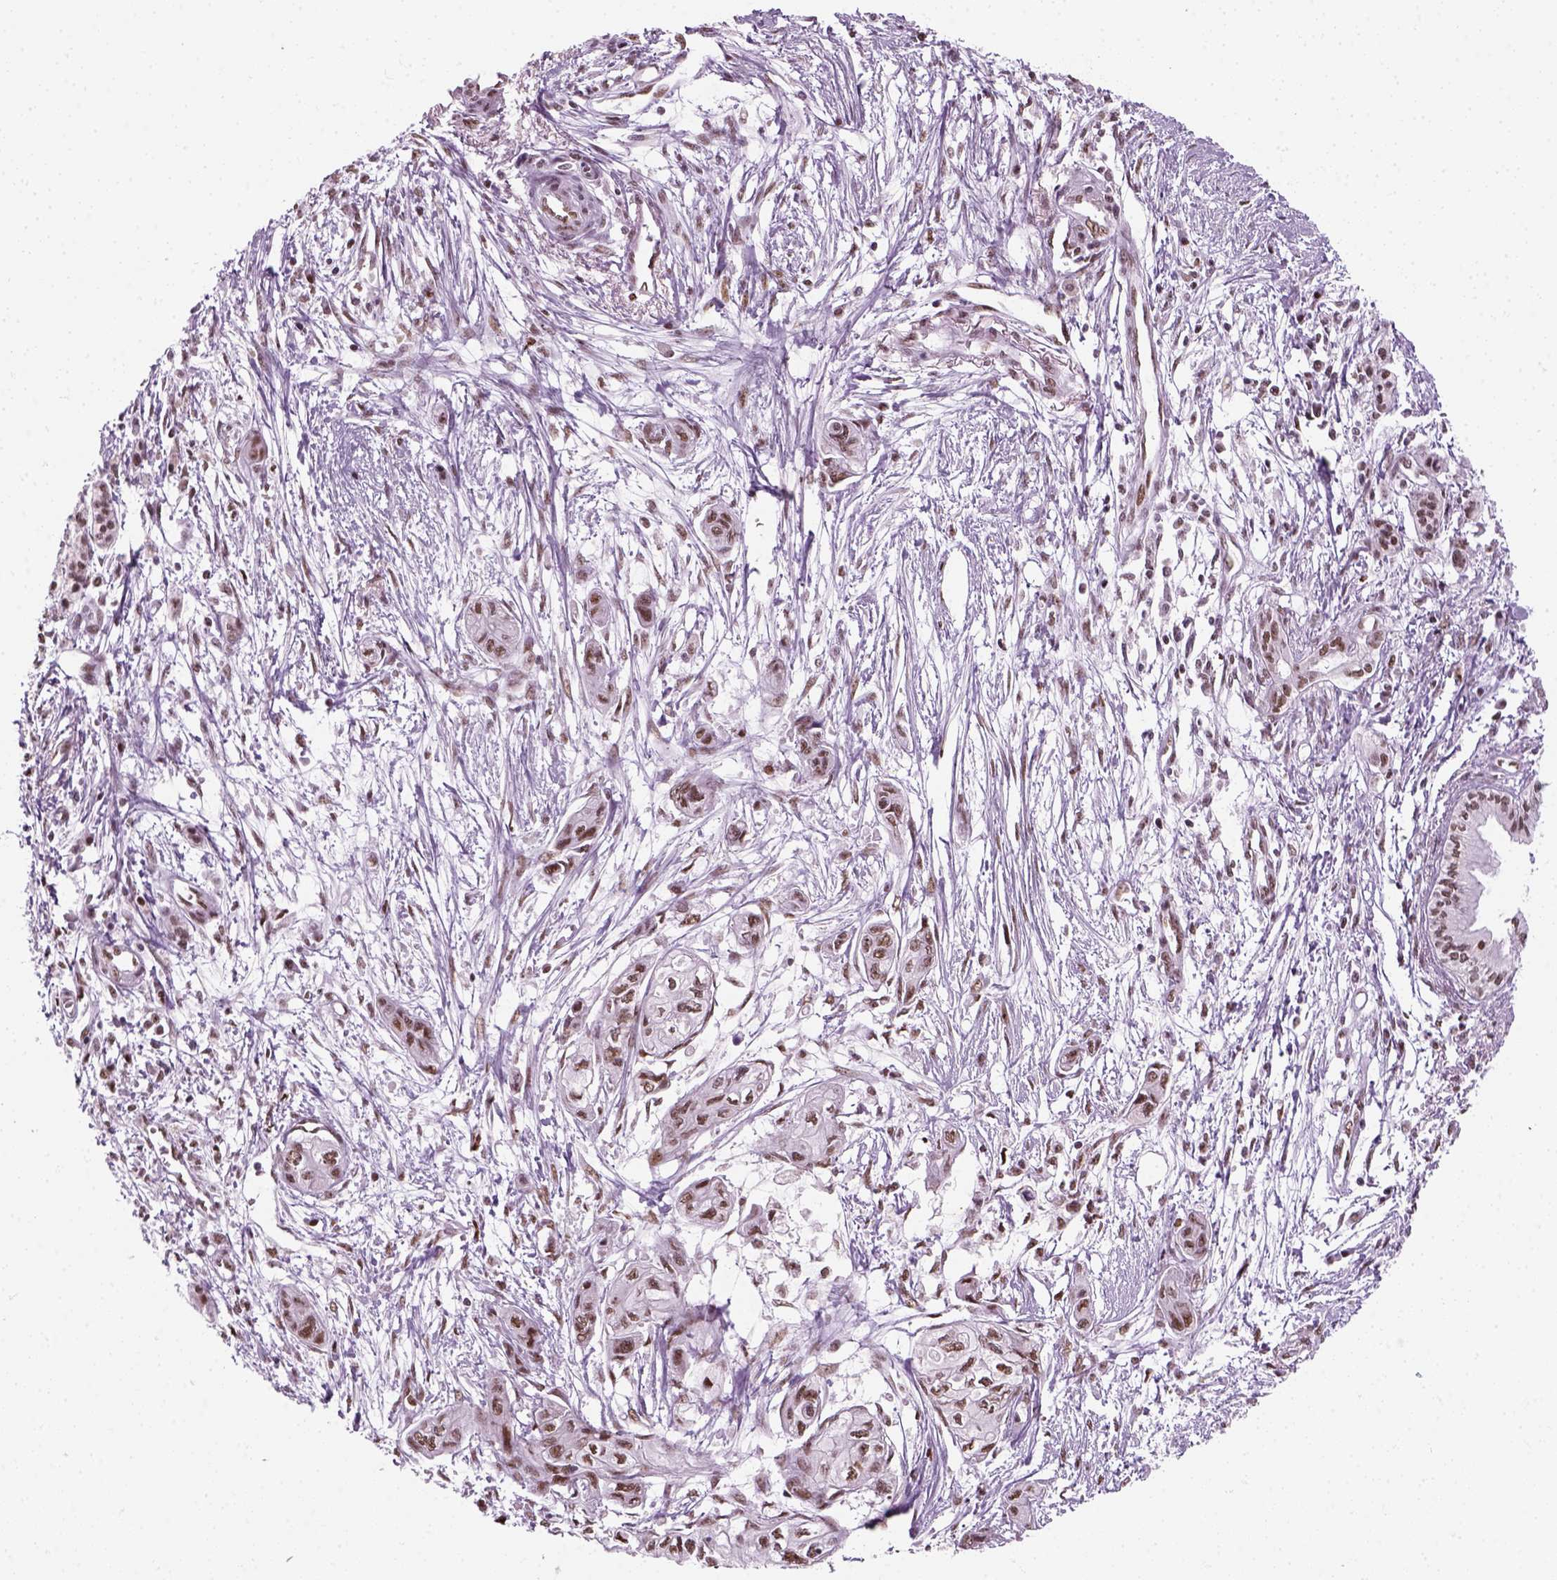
{"staining": {"intensity": "weak", "quantity": ">75%", "location": "nuclear"}, "tissue": "pancreatic cancer", "cell_type": "Tumor cells", "image_type": "cancer", "snomed": [{"axis": "morphology", "description": "Adenocarcinoma, NOS"}, {"axis": "topography", "description": "Pancreas"}], "caption": "Immunohistochemical staining of human pancreatic cancer reveals low levels of weak nuclear expression in about >75% of tumor cells. (DAB (3,3'-diaminobenzidine) IHC with brightfield microscopy, high magnification).", "gene": "GTF2F1", "patient": {"sex": "female", "age": 76}}